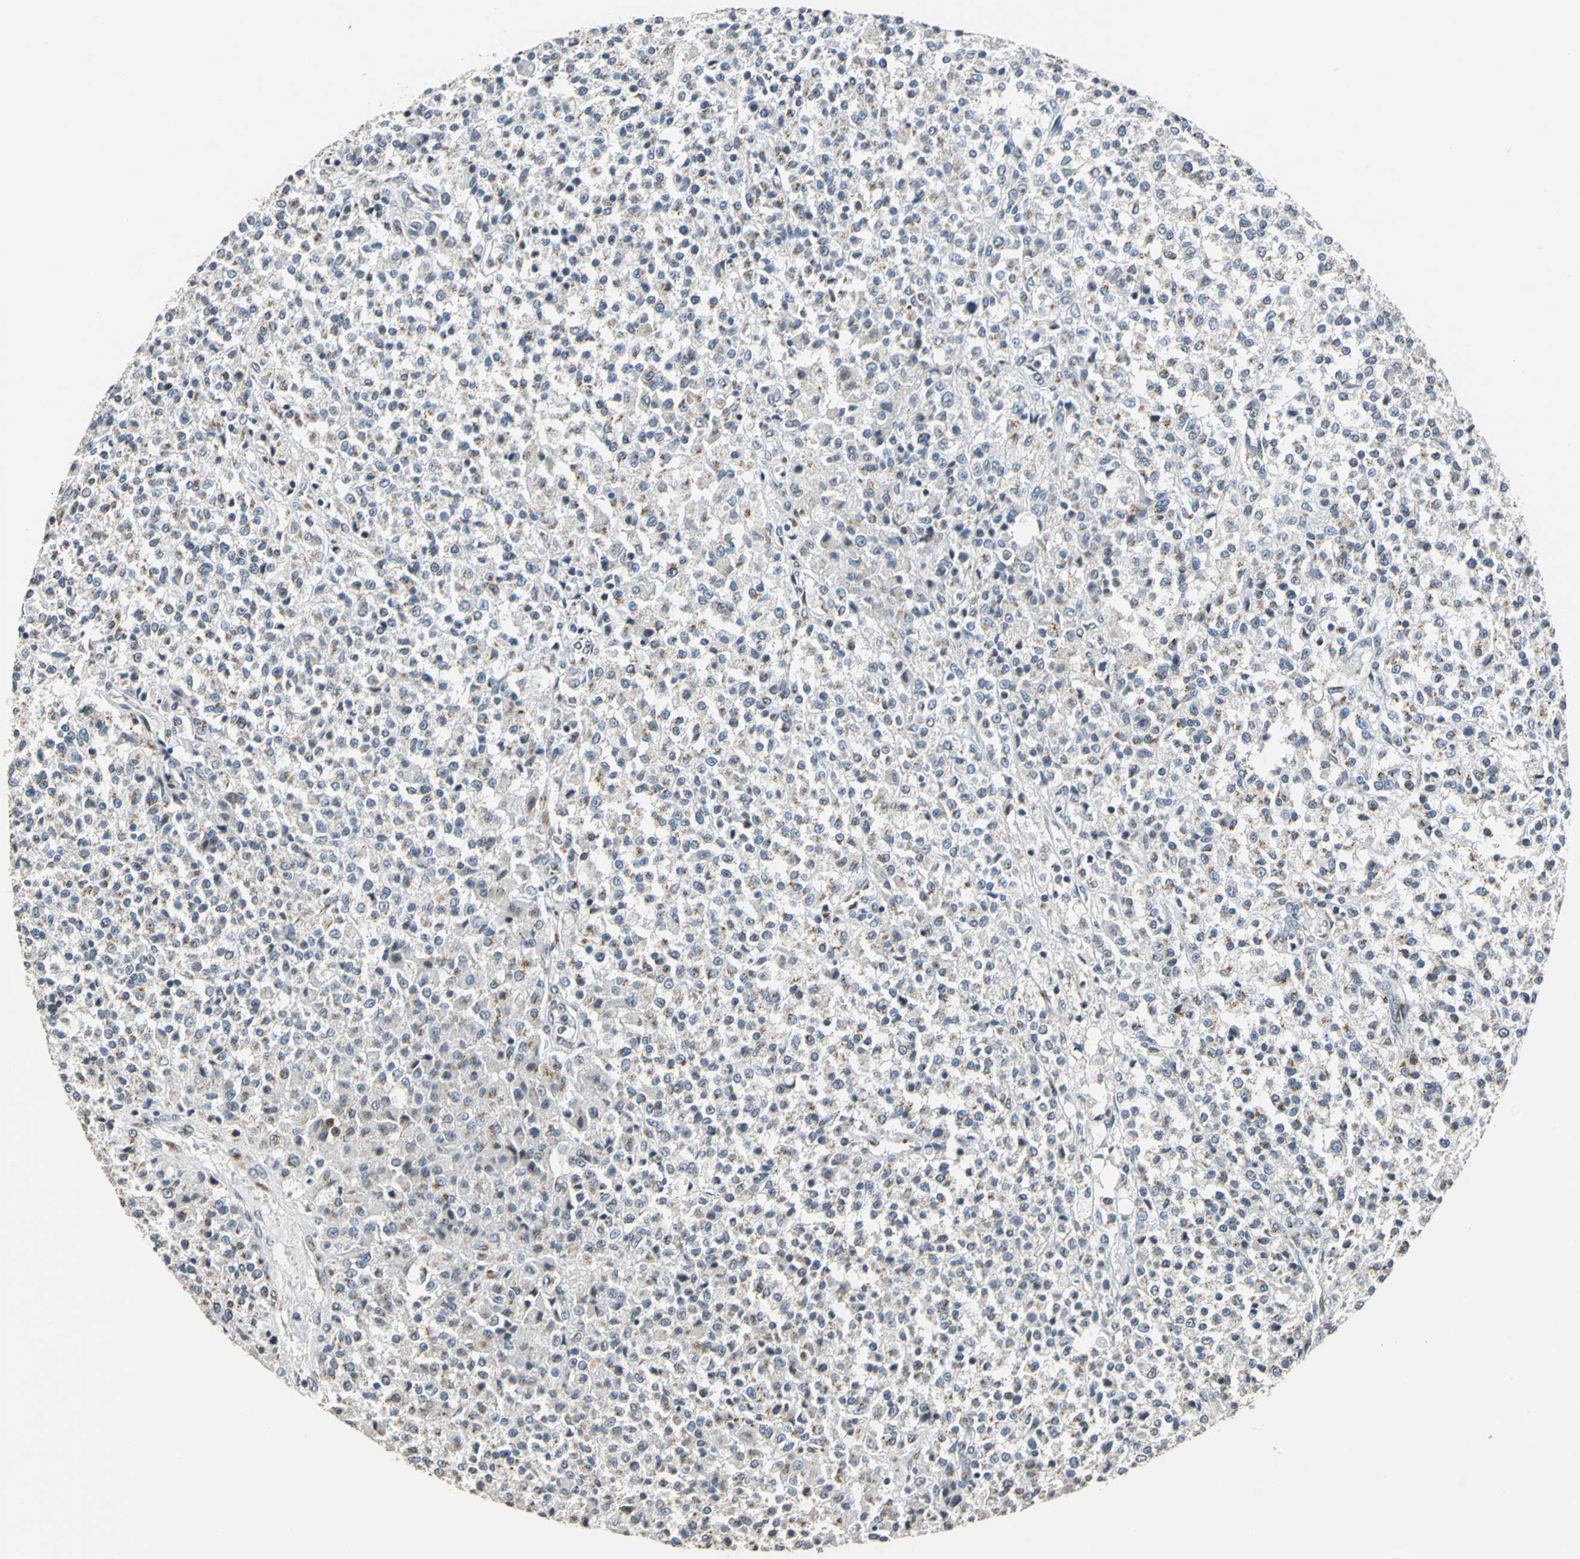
{"staining": {"intensity": "moderate", "quantity": "25%-75%", "location": "cytoplasmic/membranous"}, "tissue": "testis cancer", "cell_type": "Tumor cells", "image_type": "cancer", "snomed": [{"axis": "morphology", "description": "Seminoma, NOS"}, {"axis": "topography", "description": "Testis"}], "caption": "A histopathology image showing moderate cytoplasmic/membranous positivity in approximately 25%-75% of tumor cells in testis seminoma, as visualized by brown immunohistochemical staining.", "gene": "TMEM115", "patient": {"sex": "male", "age": 59}}